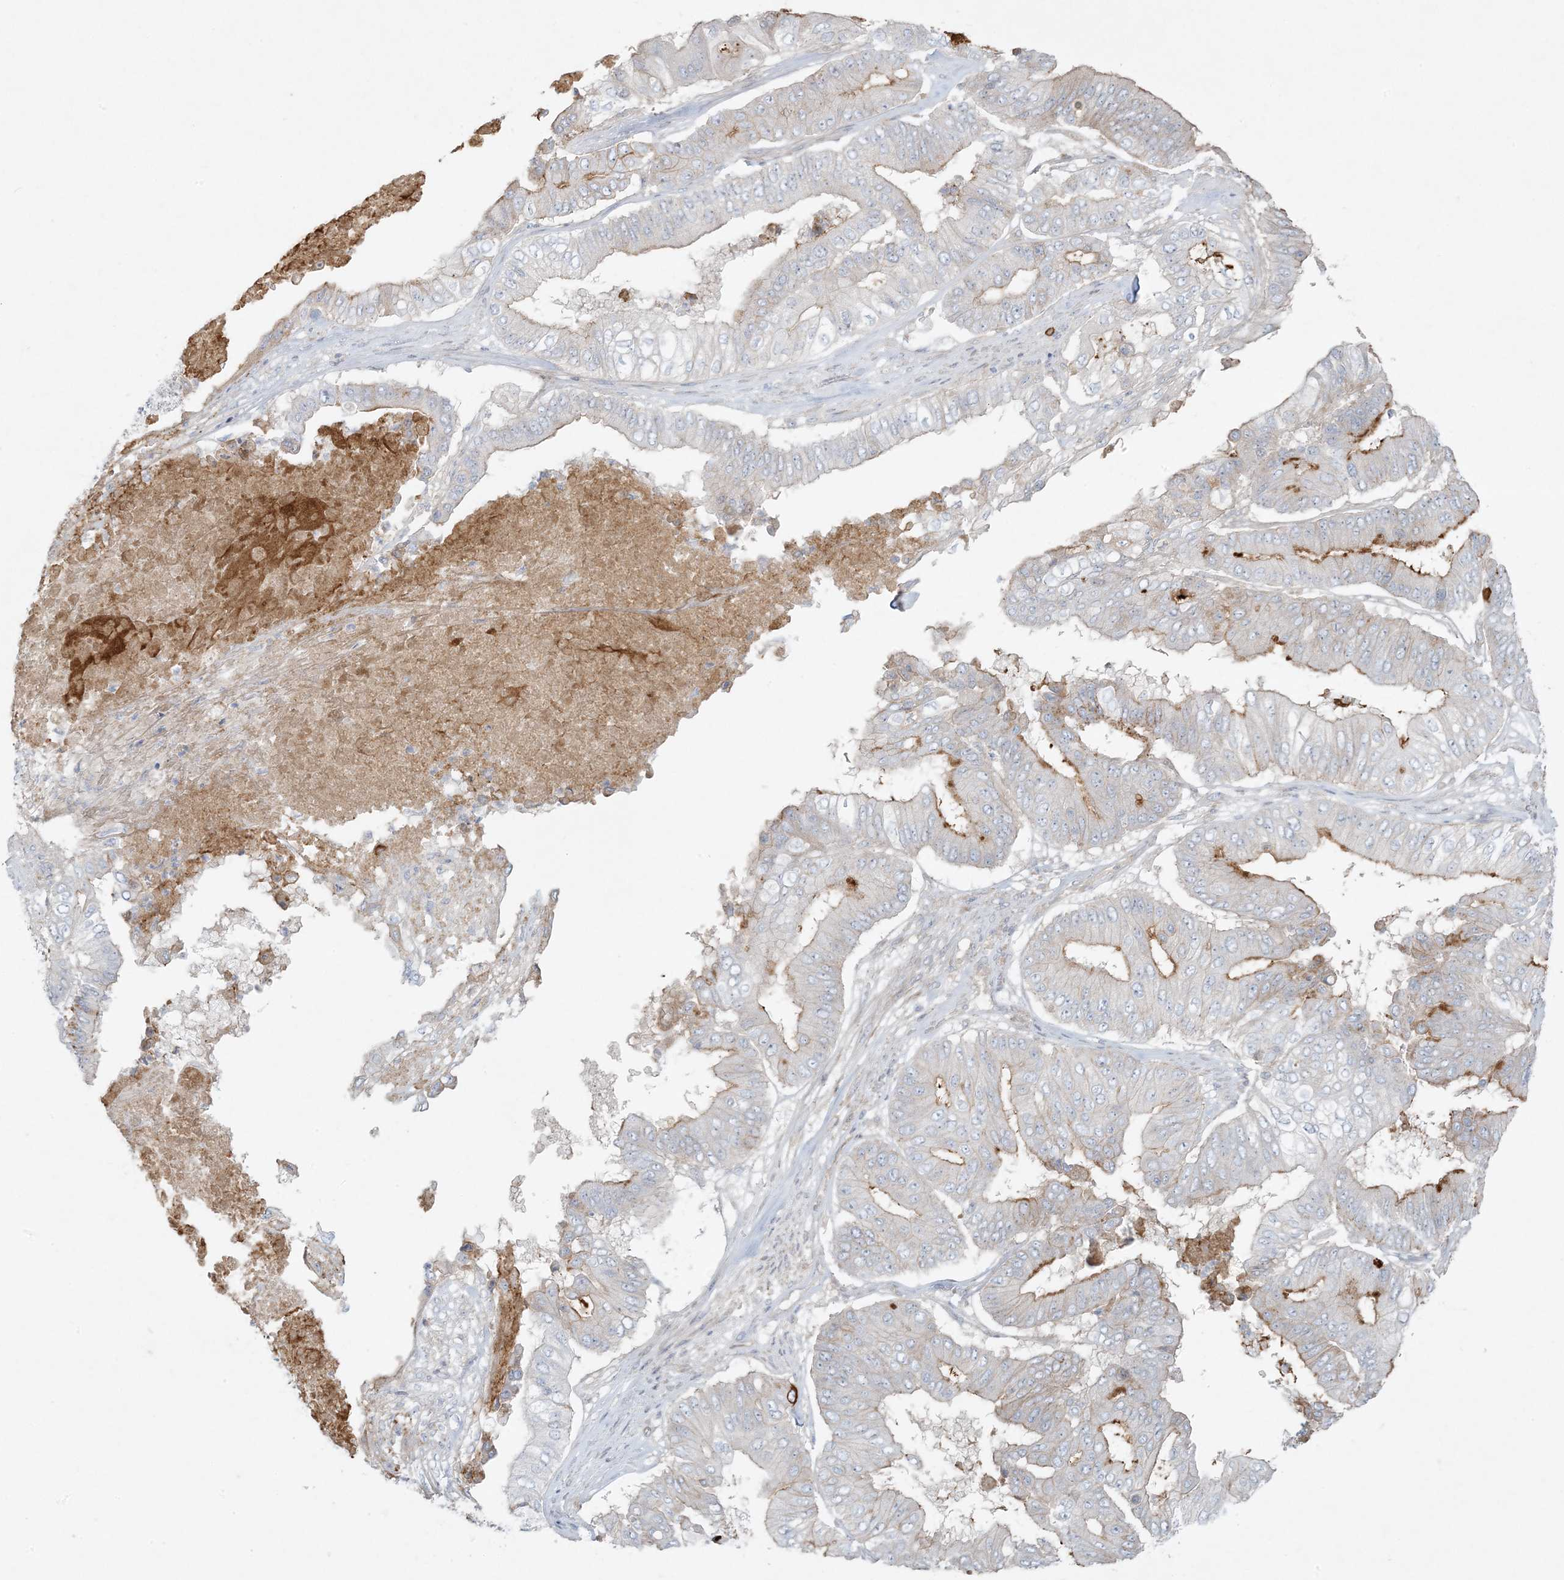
{"staining": {"intensity": "moderate", "quantity": "<25%", "location": "cytoplasmic/membranous"}, "tissue": "pancreatic cancer", "cell_type": "Tumor cells", "image_type": "cancer", "snomed": [{"axis": "morphology", "description": "Adenocarcinoma, NOS"}, {"axis": "topography", "description": "Pancreas"}], "caption": "Immunohistochemistry (IHC) staining of pancreatic adenocarcinoma, which demonstrates low levels of moderate cytoplasmic/membranous staining in about <25% of tumor cells indicating moderate cytoplasmic/membranous protein expression. The staining was performed using DAB (3,3'-diaminobenzidine) (brown) for protein detection and nuclei were counterstained in hematoxylin (blue).", "gene": "PIK3R4", "patient": {"sex": "female", "age": 77}}